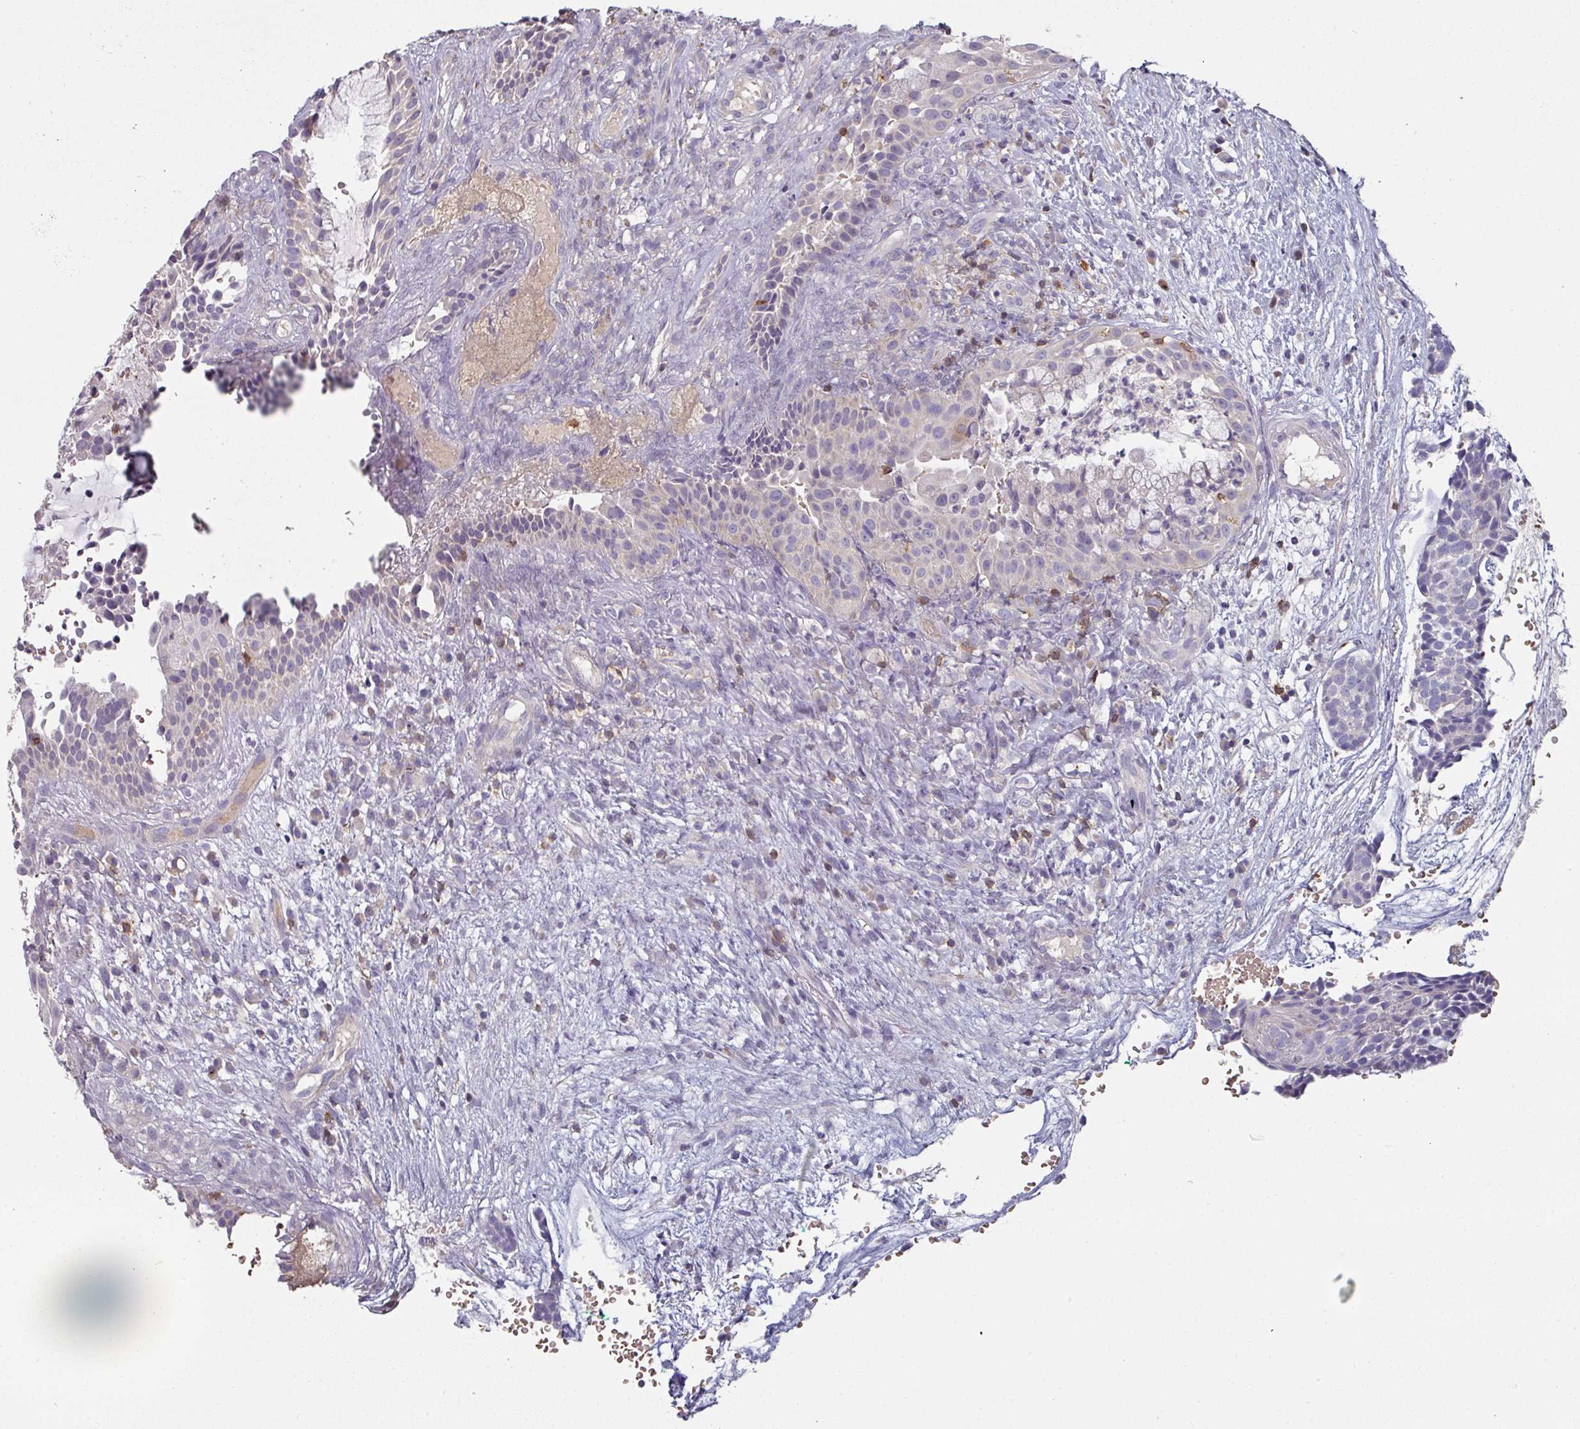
{"staining": {"intensity": "negative", "quantity": "none", "location": "none"}, "tissue": "head and neck cancer", "cell_type": "Tumor cells", "image_type": "cancer", "snomed": [{"axis": "morphology", "description": "Adenocarcinoma, NOS"}, {"axis": "topography", "description": "Subcutis"}, {"axis": "topography", "description": "Head-Neck"}], "caption": "The image exhibits no significant staining in tumor cells of head and neck cancer.", "gene": "CD3G", "patient": {"sex": "female", "age": 73}}